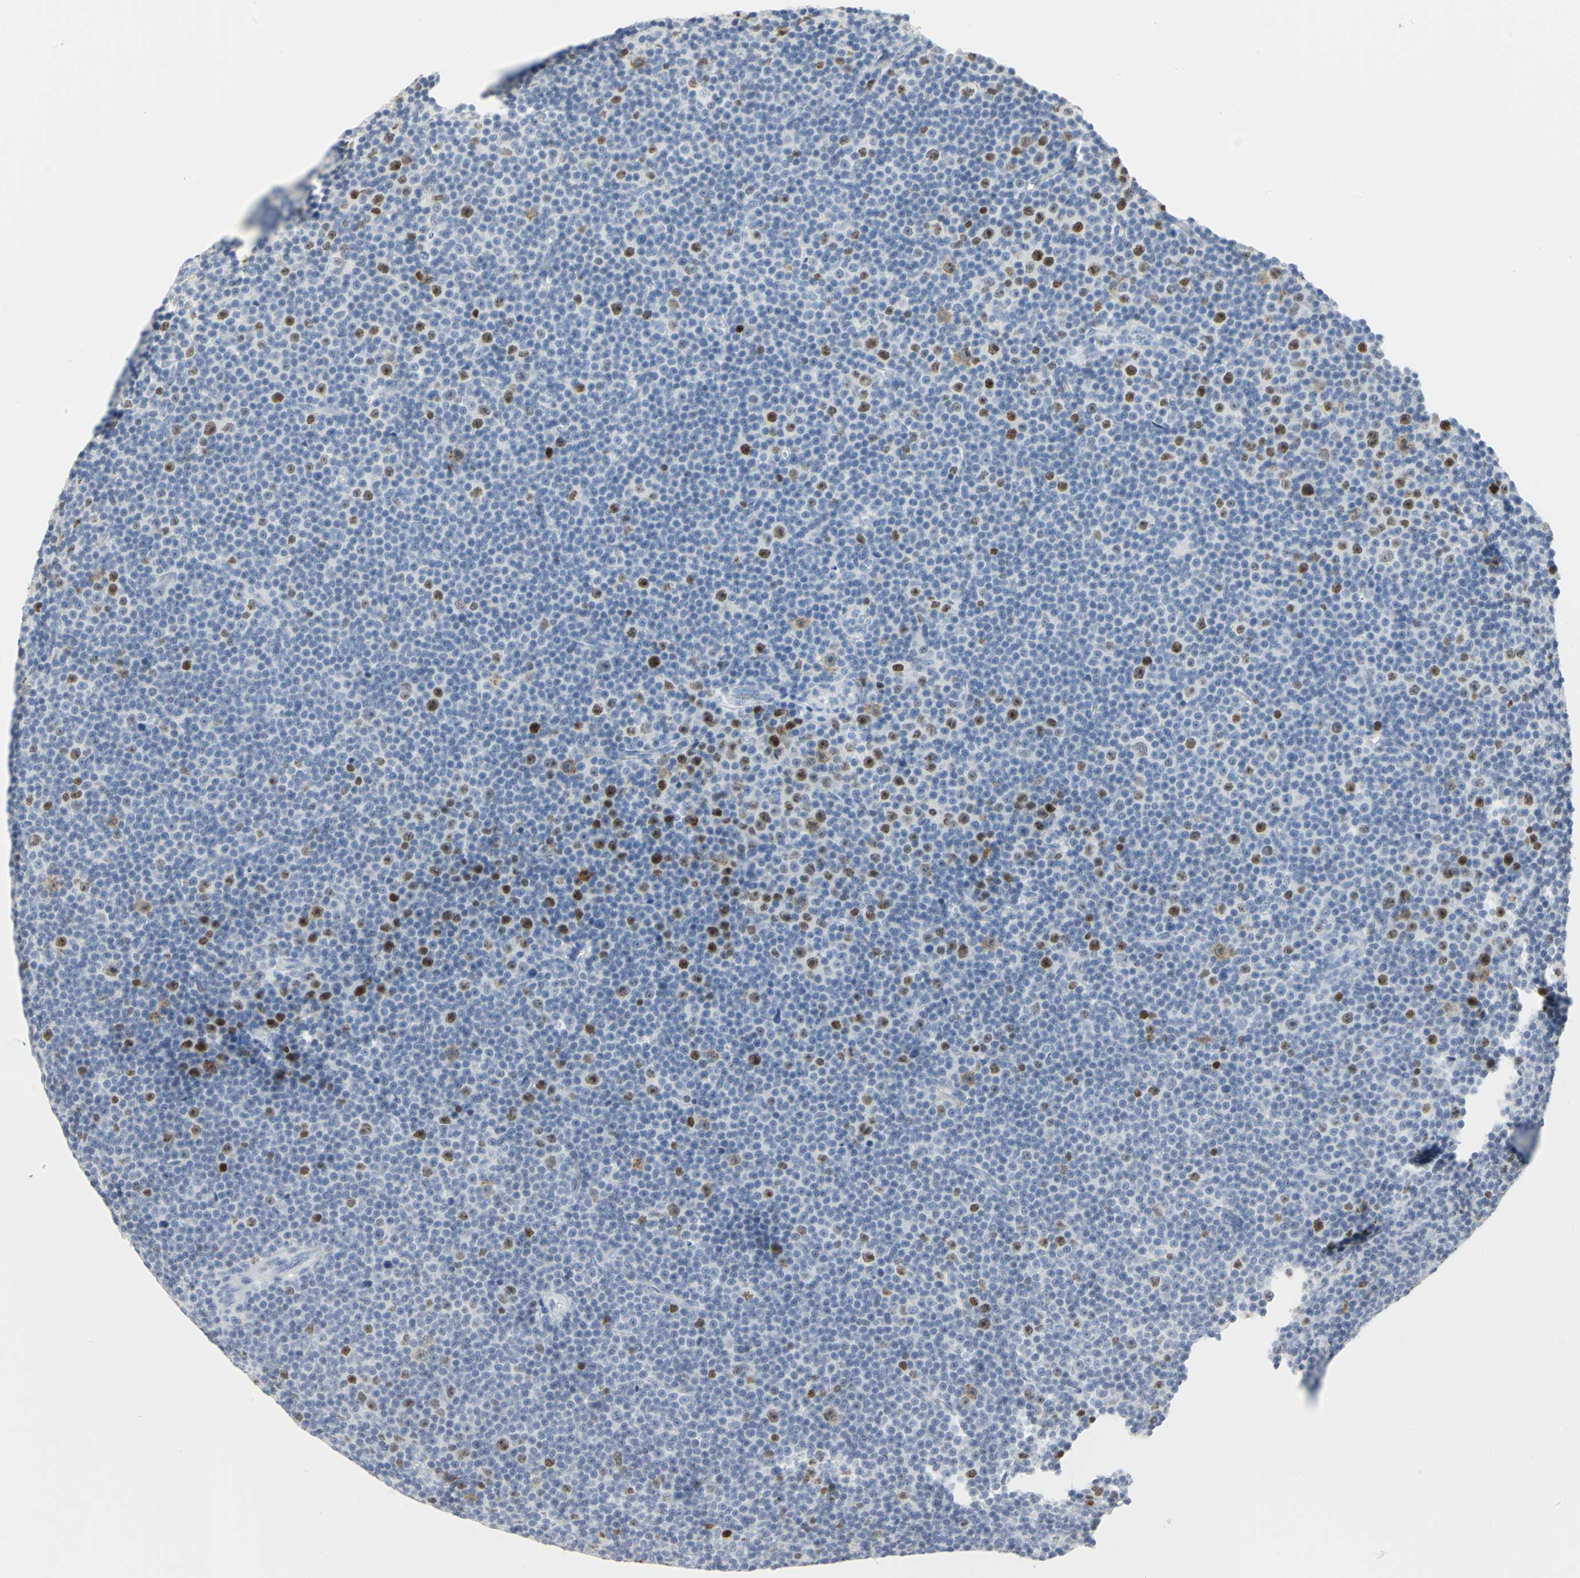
{"staining": {"intensity": "strong", "quantity": "<25%", "location": "nuclear"}, "tissue": "lymphoma", "cell_type": "Tumor cells", "image_type": "cancer", "snomed": [{"axis": "morphology", "description": "Malignant lymphoma, non-Hodgkin's type, Low grade"}, {"axis": "topography", "description": "Lymph node"}], "caption": "DAB immunohistochemical staining of lymphoma shows strong nuclear protein staining in about <25% of tumor cells. The staining was performed using DAB, with brown indicating positive protein expression. Nuclei are stained blue with hematoxylin.", "gene": "HELLS", "patient": {"sex": "female", "age": 67}}